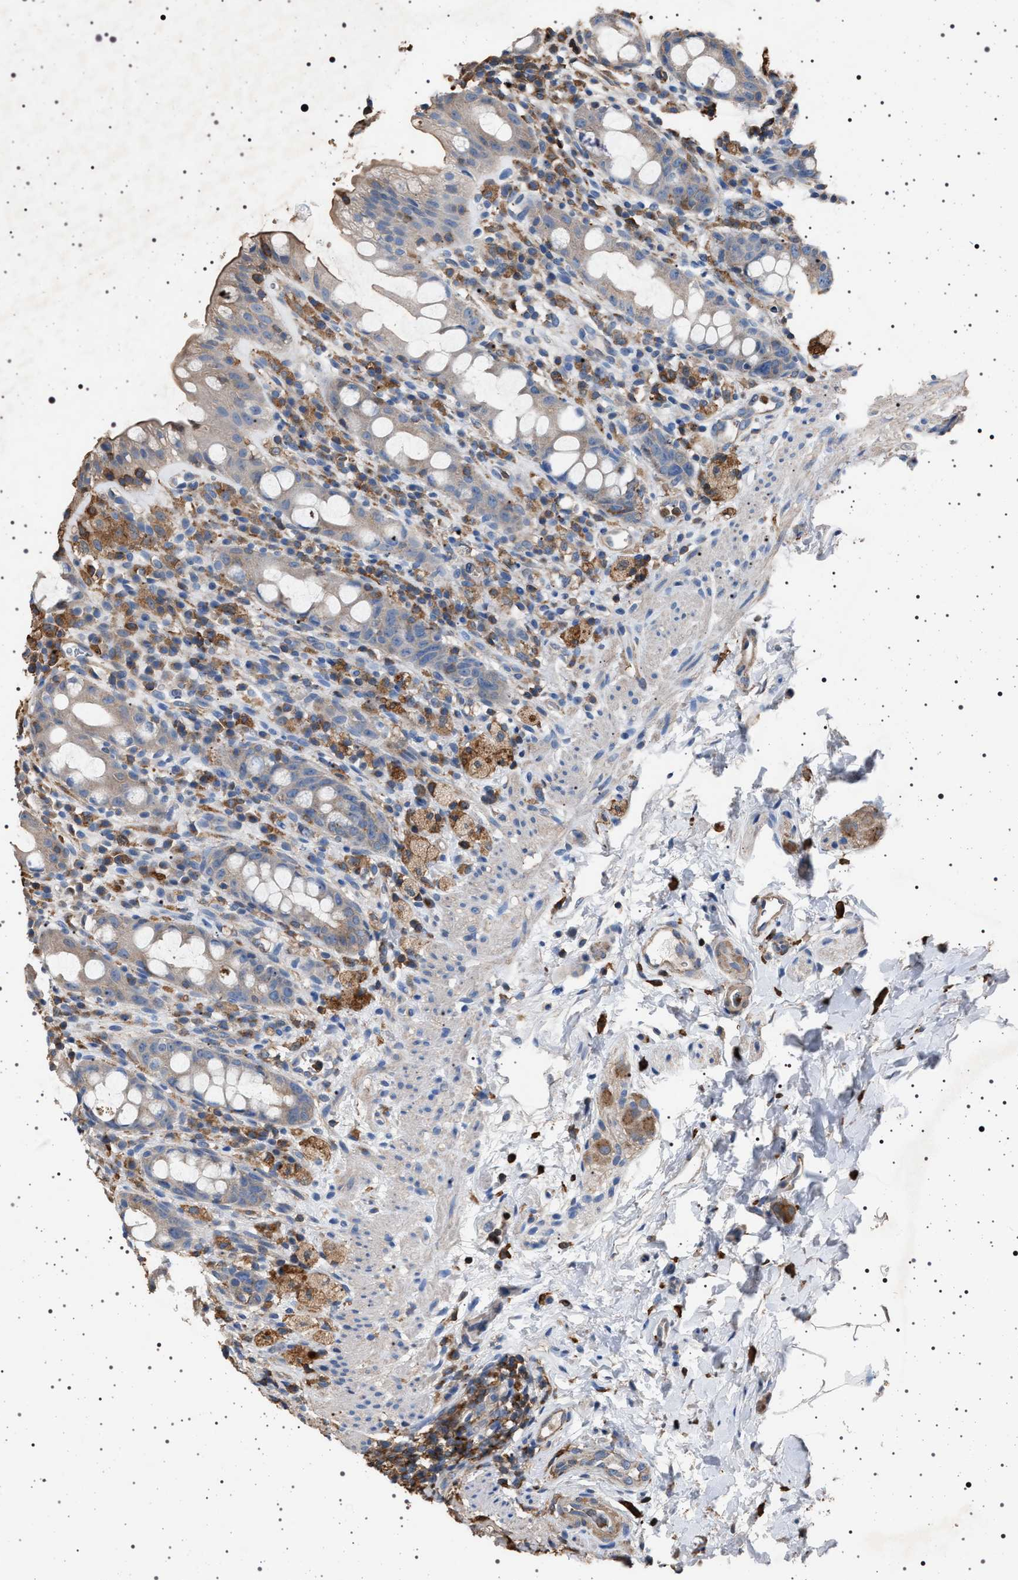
{"staining": {"intensity": "weak", "quantity": "<25%", "location": "cytoplasmic/membranous"}, "tissue": "rectum", "cell_type": "Glandular cells", "image_type": "normal", "snomed": [{"axis": "morphology", "description": "Normal tissue, NOS"}, {"axis": "topography", "description": "Rectum"}], "caption": "Immunohistochemical staining of normal rectum reveals no significant expression in glandular cells.", "gene": "SMAP2", "patient": {"sex": "male", "age": 44}}